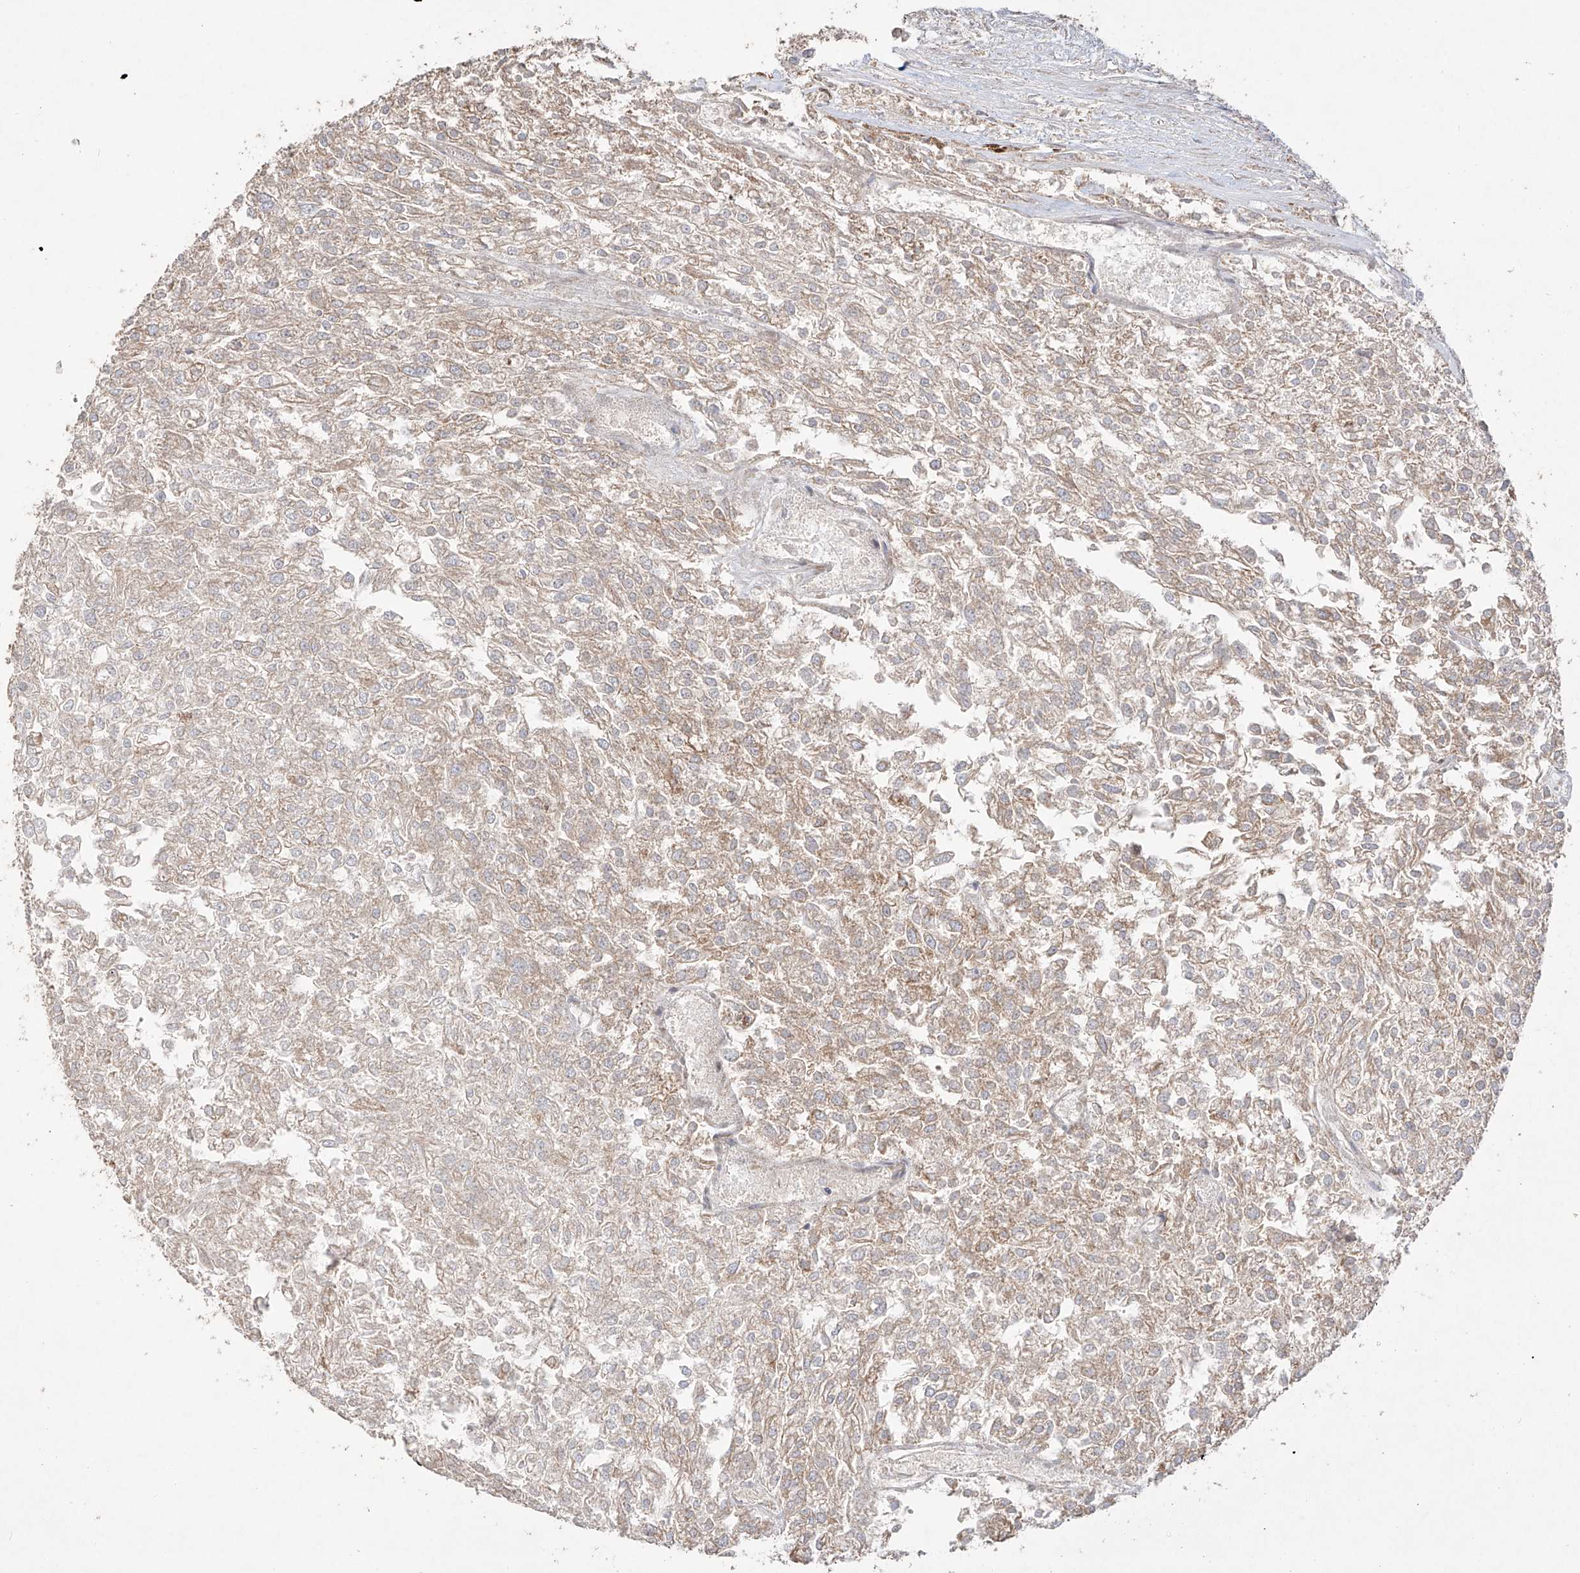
{"staining": {"intensity": "weak", "quantity": "<25%", "location": "cytoplasmic/membranous"}, "tissue": "renal cancer", "cell_type": "Tumor cells", "image_type": "cancer", "snomed": [{"axis": "morphology", "description": "Adenocarcinoma, NOS"}, {"axis": "topography", "description": "Kidney"}], "caption": "This is a photomicrograph of IHC staining of renal cancer, which shows no staining in tumor cells.", "gene": "YKT6", "patient": {"sex": "female", "age": 54}}